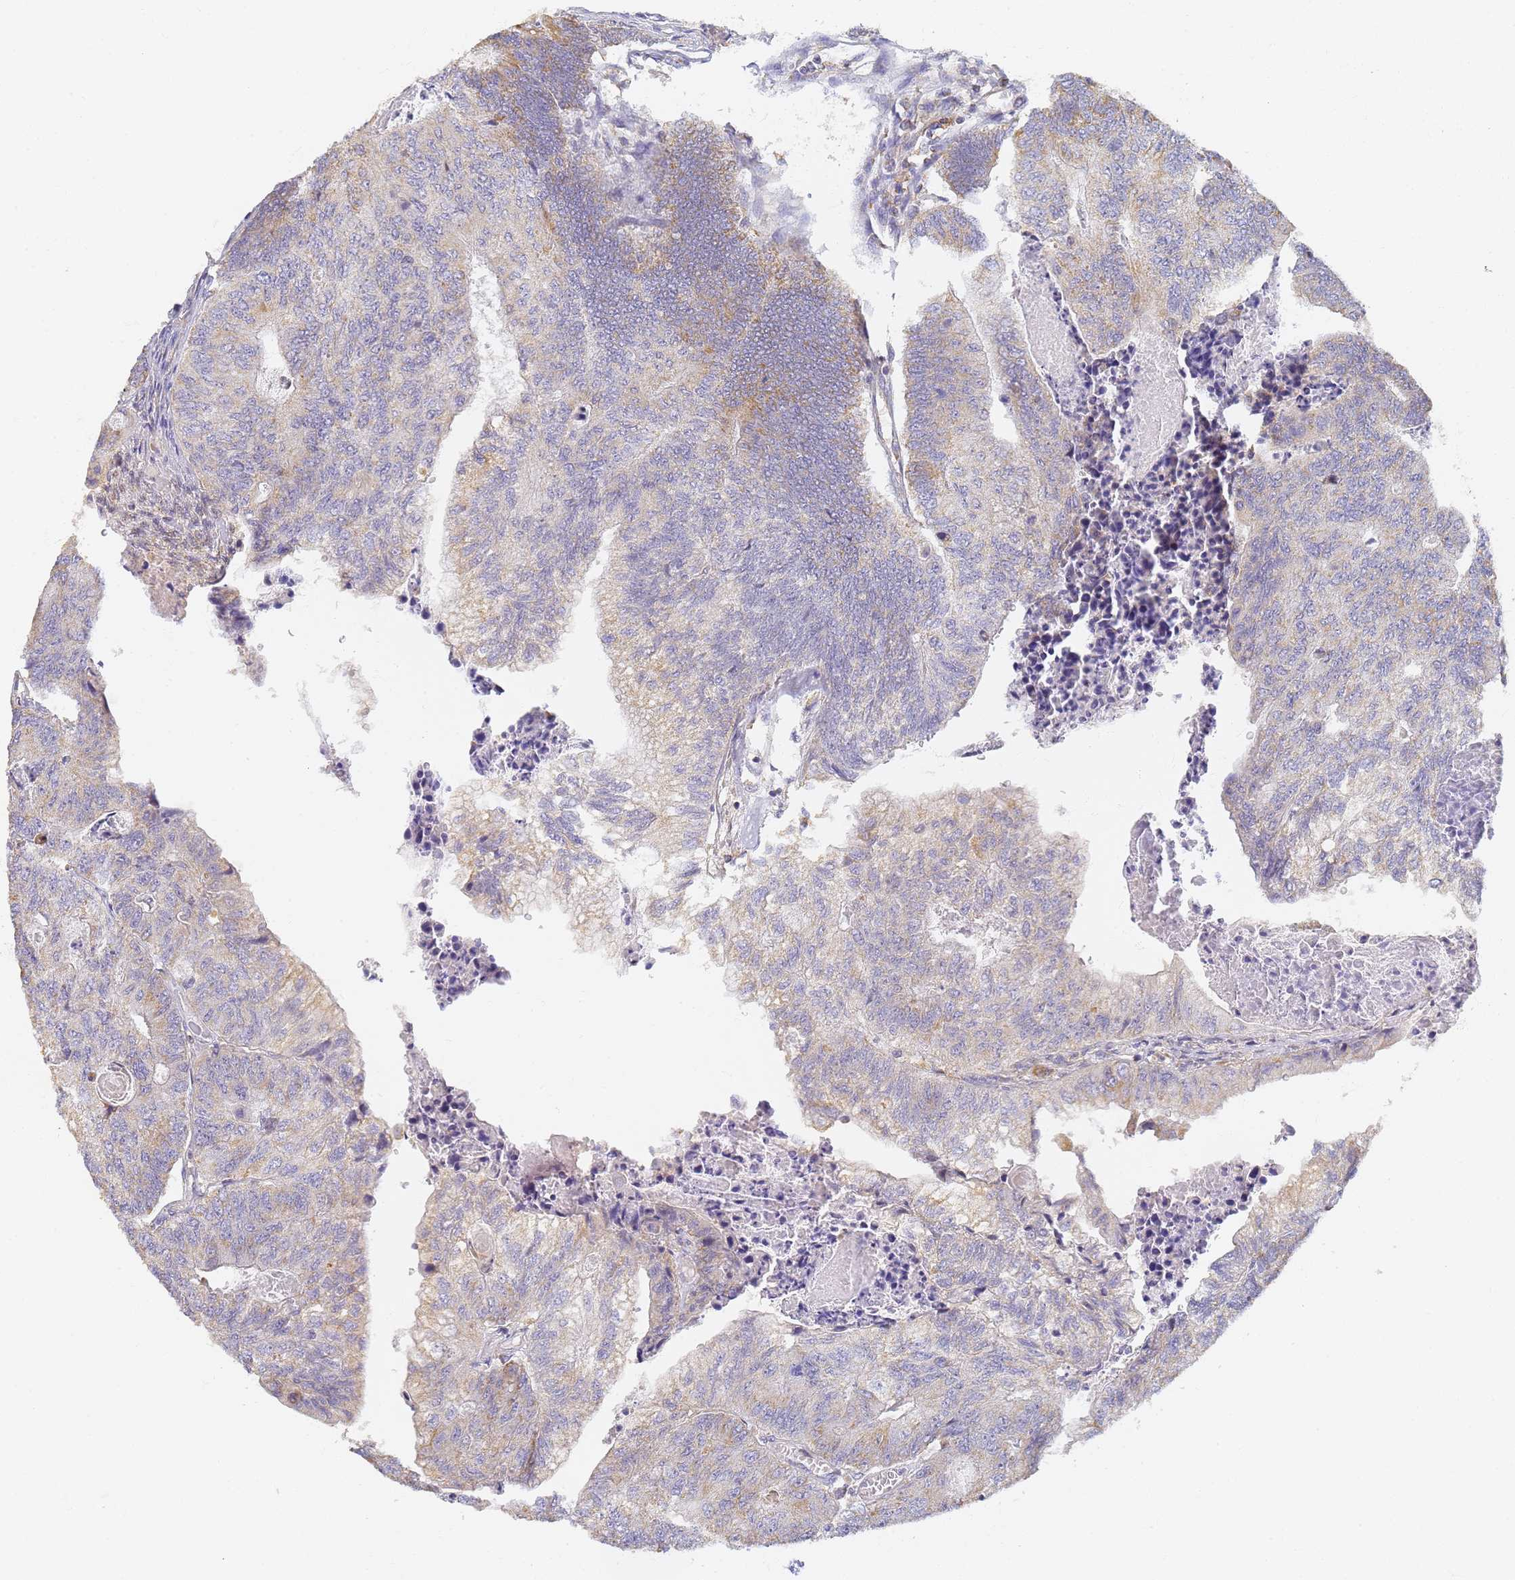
{"staining": {"intensity": "moderate", "quantity": "25%-75%", "location": "cytoplasmic/membranous"}, "tissue": "colorectal cancer", "cell_type": "Tumor cells", "image_type": "cancer", "snomed": [{"axis": "morphology", "description": "Adenocarcinoma, NOS"}, {"axis": "topography", "description": "Colon"}], "caption": "About 25%-75% of tumor cells in adenocarcinoma (colorectal) reveal moderate cytoplasmic/membranous protein expression as visualized by brown immunohistochemical staining.", "gene": "UTP23", "patient": {"sex": "female", "age": 67}}